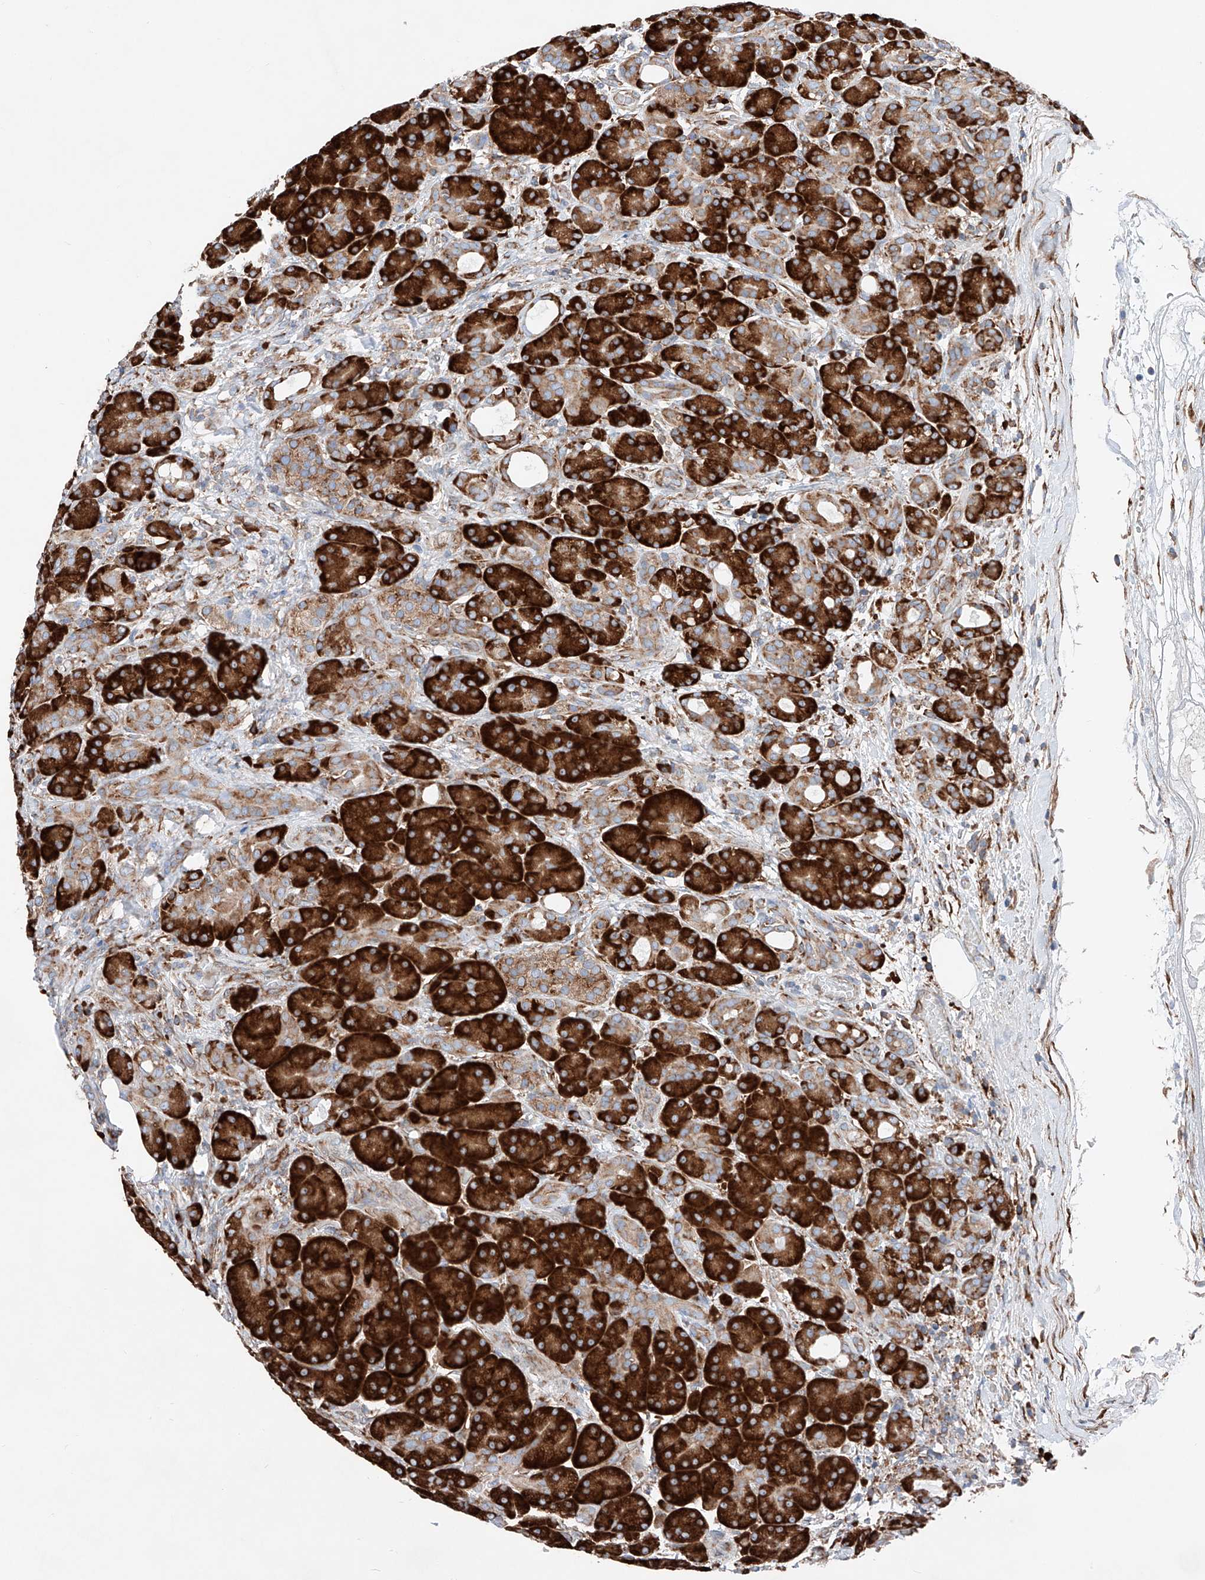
{"staining": {"intensity": "strong", "quantity": ">75%", "location": "cytoplasmic/membranous"}, "tissue": "pancreas", "cell_type": "Exocrine glandular cells", "image_type": "normal", "snomed": [{"axis": "morphology", "description": "Normal tissue, NOS"}, {"axis": "topography", "description": "Pancreas"}], "caption": "The photomicrograph displays immunohistochemical staining of unremarkable pancreas. There is strong cytoplasmic/membranous staining is present in about >75% of exocrine glandular cells.", "gene": "CRELD1", "patient": {"sex": "male", "age": 63}}